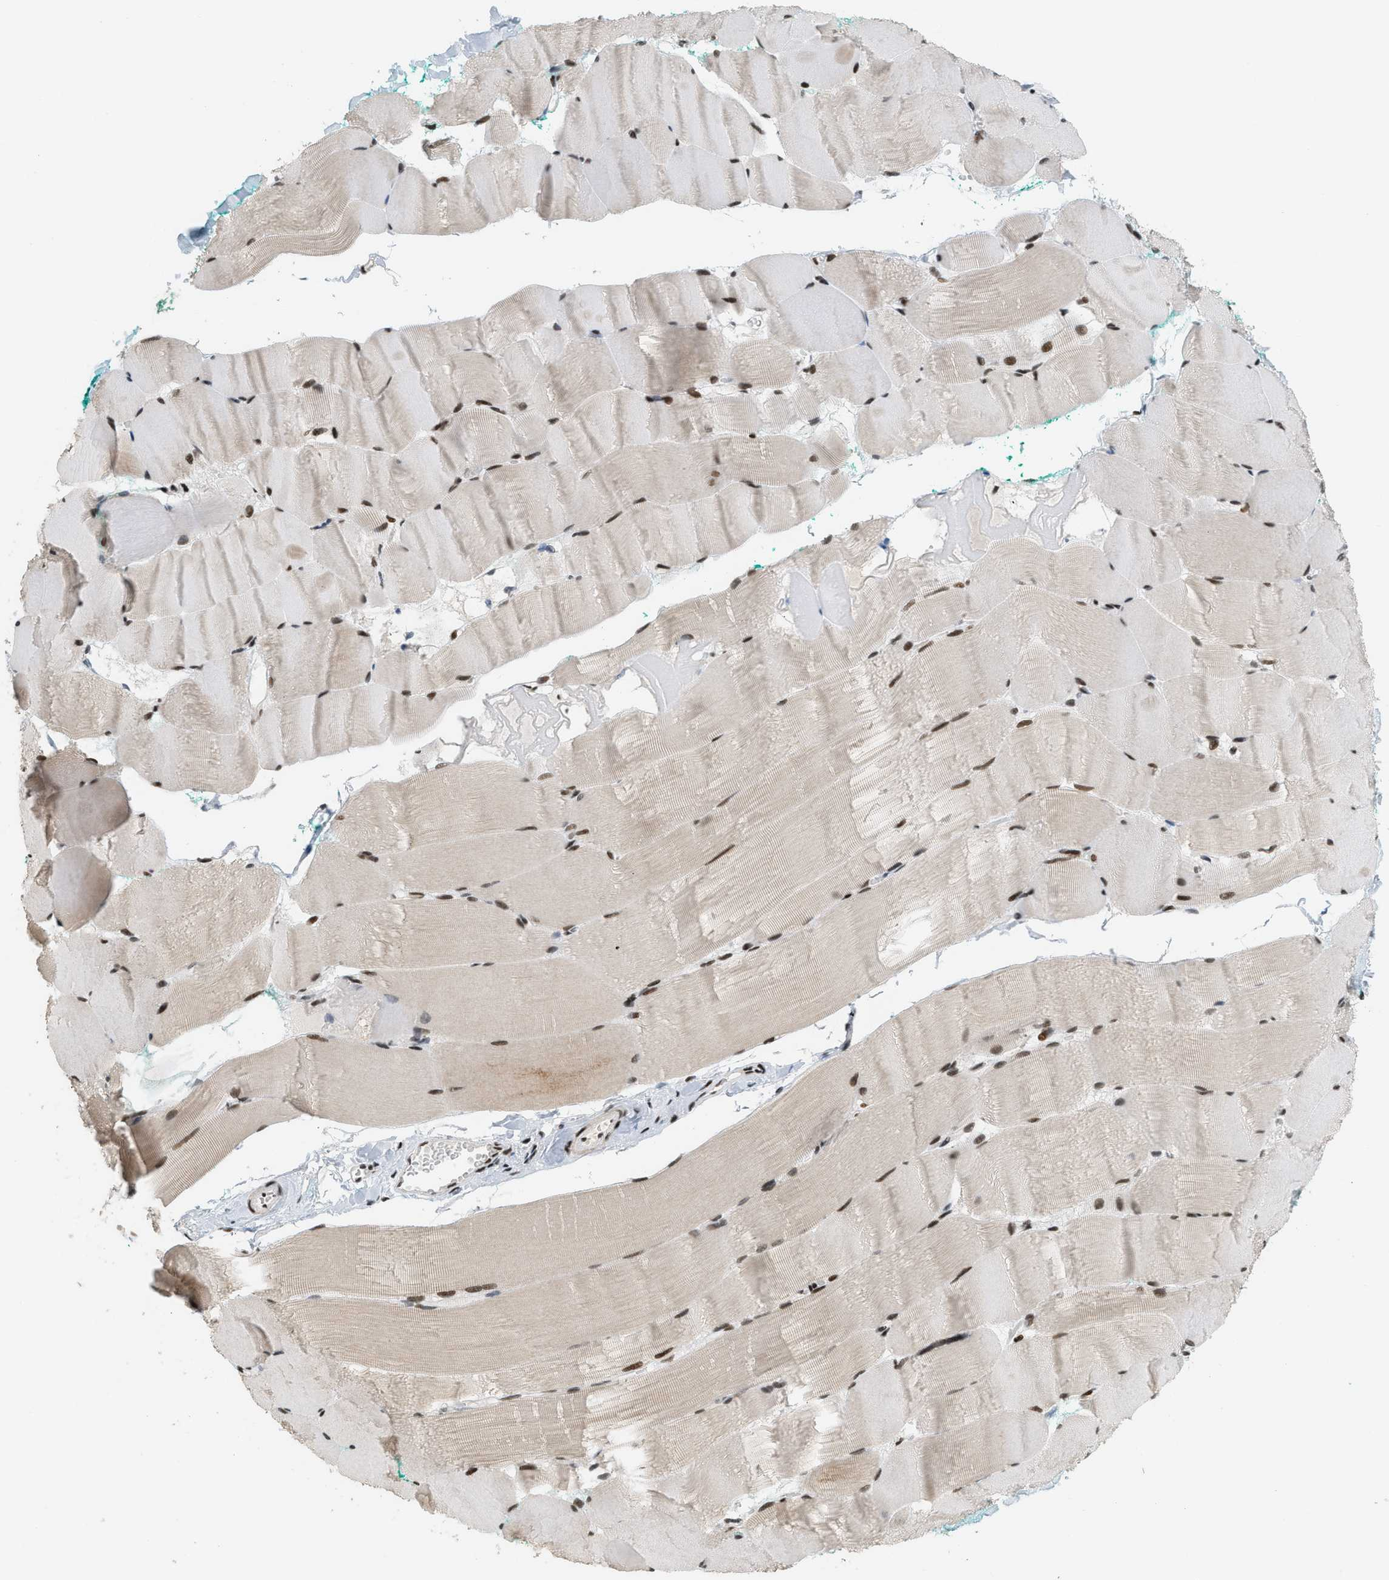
{"staining": {"intensity": "strong", "quantity": ">75%", "location": "cytoplasmic/membranous,nuclear"}, "tissue": "skeletal muscle", "cell_type": "Myocytes", "image_type": "normal", "snomed": [{"axis": "morphology", "description": "Normal tissue, NOS"}, {"axis": "morphology", "description": "Squamous cell carcinoma, NOS"}, {"axis": "topography", "description": "Skeletal muscle"}], "caption": "Protein expression analysis of benign human skeletal muscle reveals strong cytoplasmic/membranous,nuclear staining in approximately >75% of myocytes. The staining was performed using DAB (3,3'-diaminobenzidine), with brown indicating positive protein expression. Nuclei are stained blue with hematoxylin.", "gene": "SMARCB1", "patient": {"sex": "male", "age": 51}}